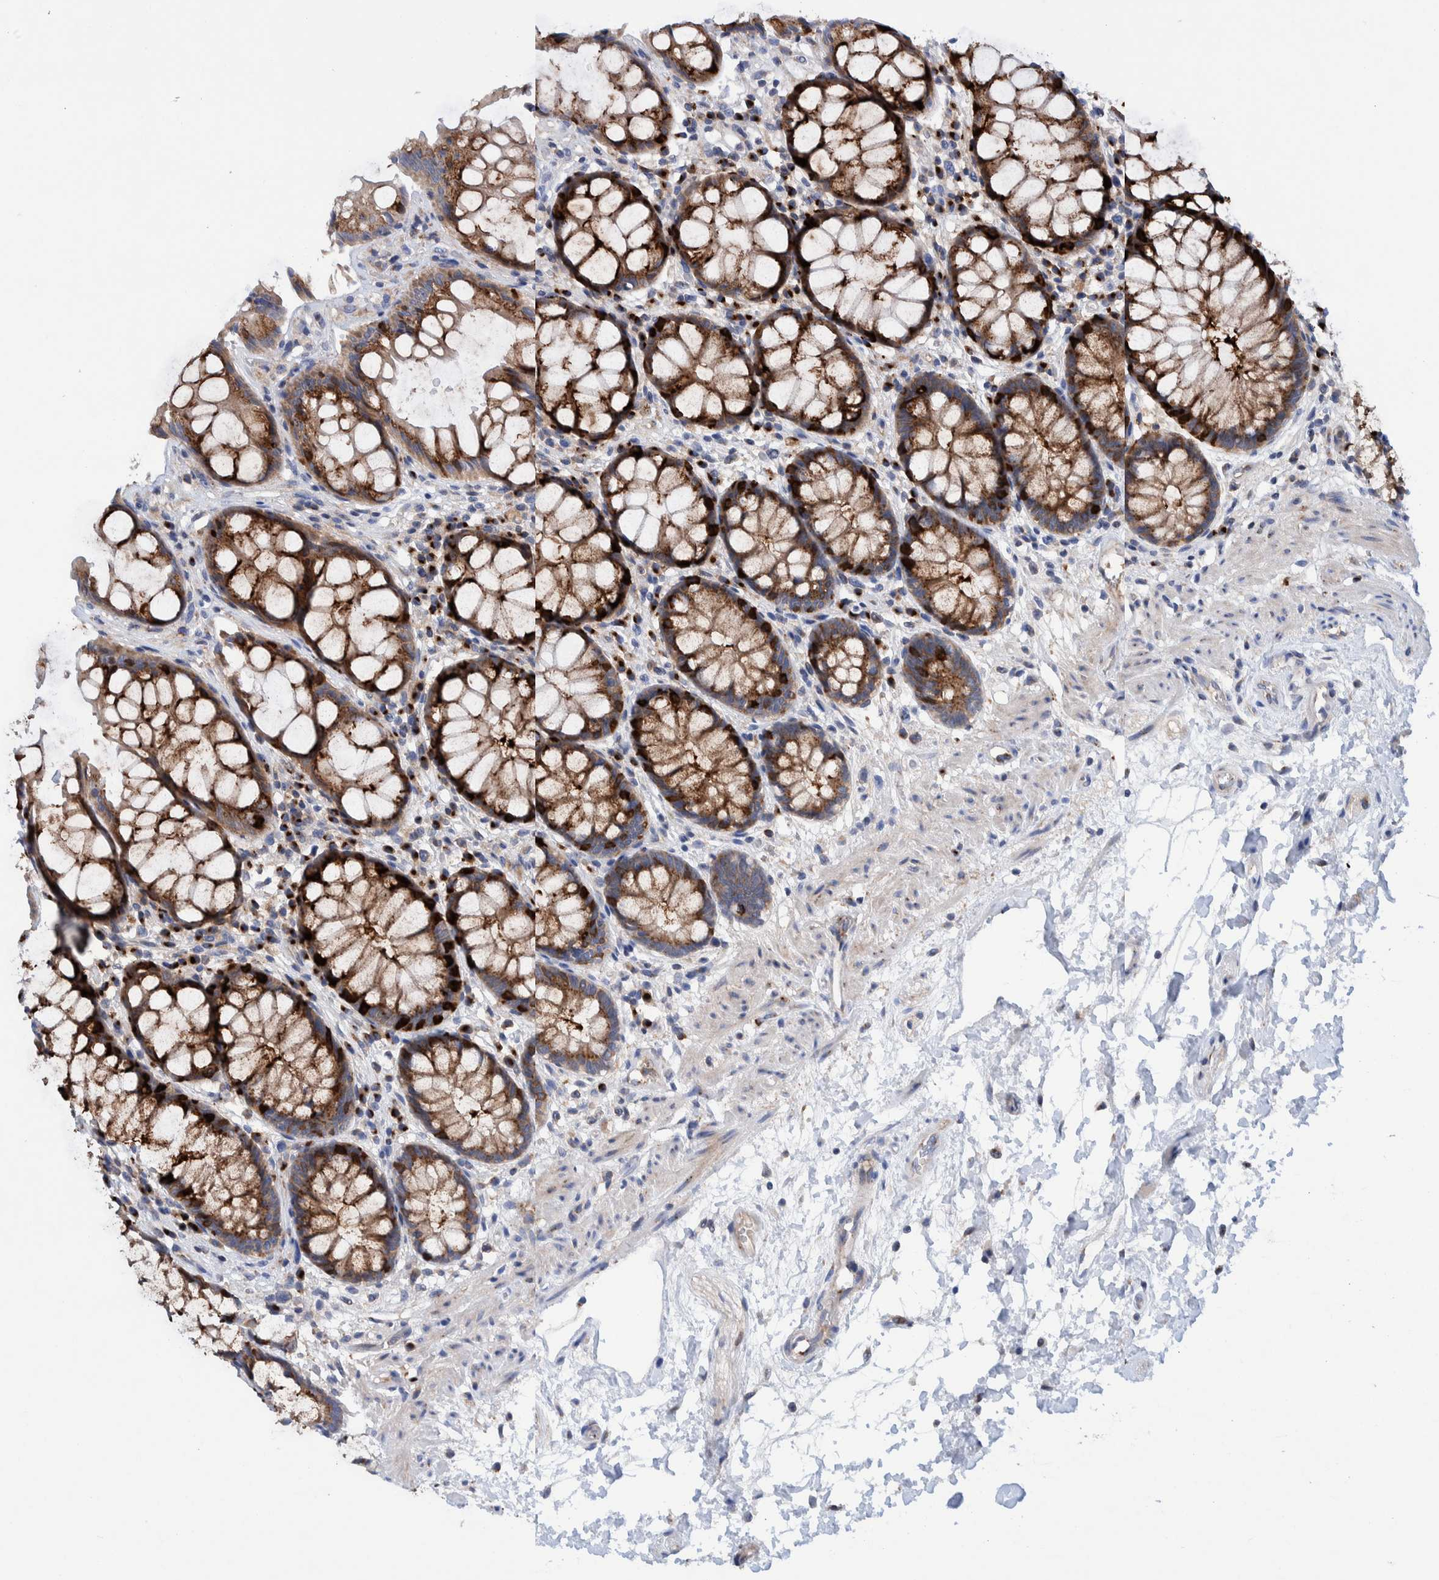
{"staining": {"intensity": "strong", "quantity": ">75%", "location": "cytoplasmic/membranous"}, "tissue": "rectum", "cell_type": "Glandular cells", "image_type": "normal", "snomed": [{"axis": "morphology", "description": "Normal tissue, NOS"}, {"axis": "topography", "description": "Rectum"}], "caption": "High-power microscopy captured an immunohistochemistry photomicrograph of unremarkable rectum, revealing strong cytoplasmic/membranous staining in approximately >75% of glandular cells.", "gene": "TRIM58", "patient": {"sex": "male", "age": 64}}